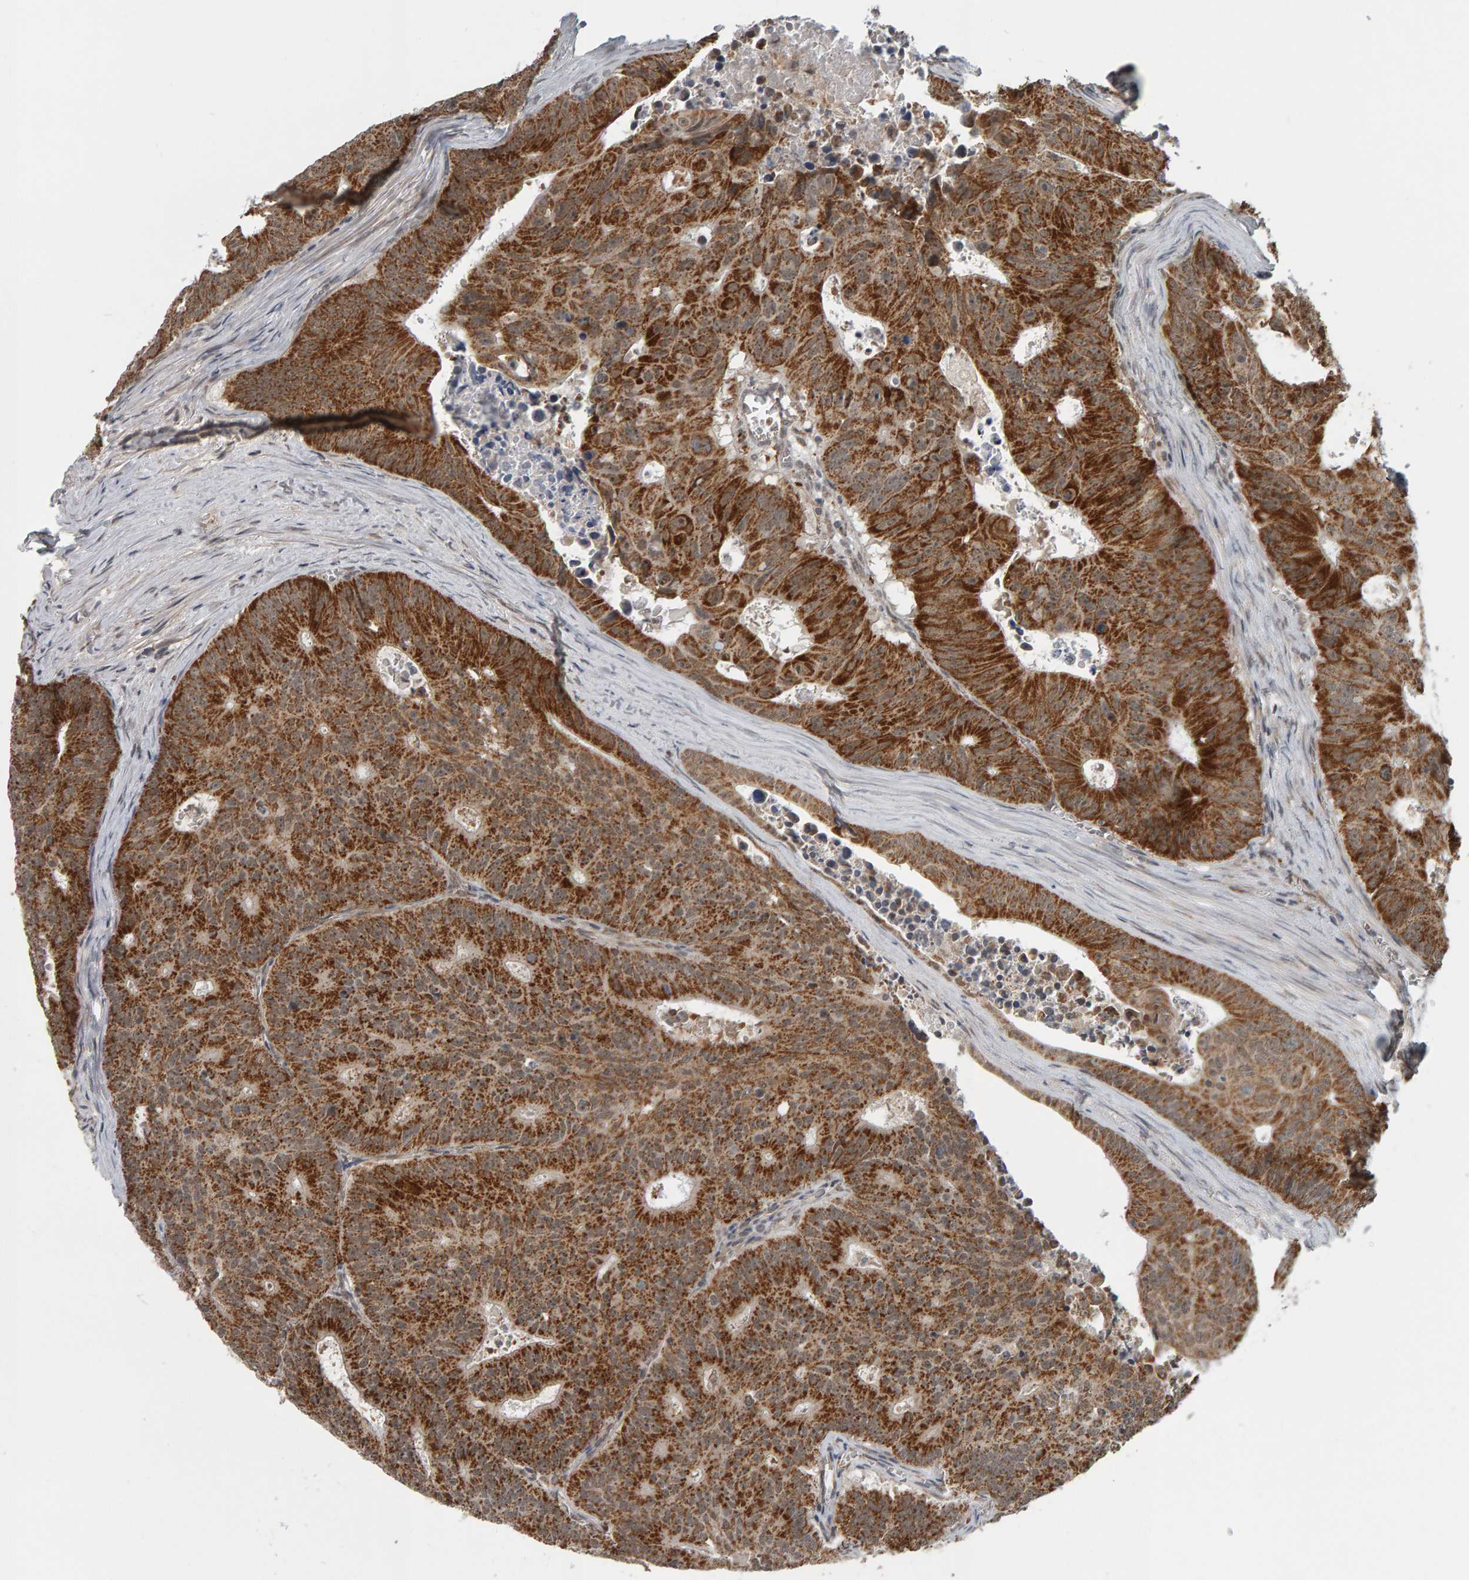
{"staining": {"intensity": "strong", "quantity": ">75%", "location": "cytoplasmic/membranous"}, "tissue": "colorectal cancer", "cell_type": "Tumor cells", "image_type": "cancer", "snomed": [{"axis": "morphology", "description": "Adenocarcinoma, NOS"}, {"axis": "topography", "description": "Colon"}], "caption": "Protein expression analysis of adenocarcinoma (colorectal) exhibits strong cytoplasmic/membranous staining in about >75% of tumor cells.", "gene": "DAP3", "patient": {"sex": "male", "age": 87}}